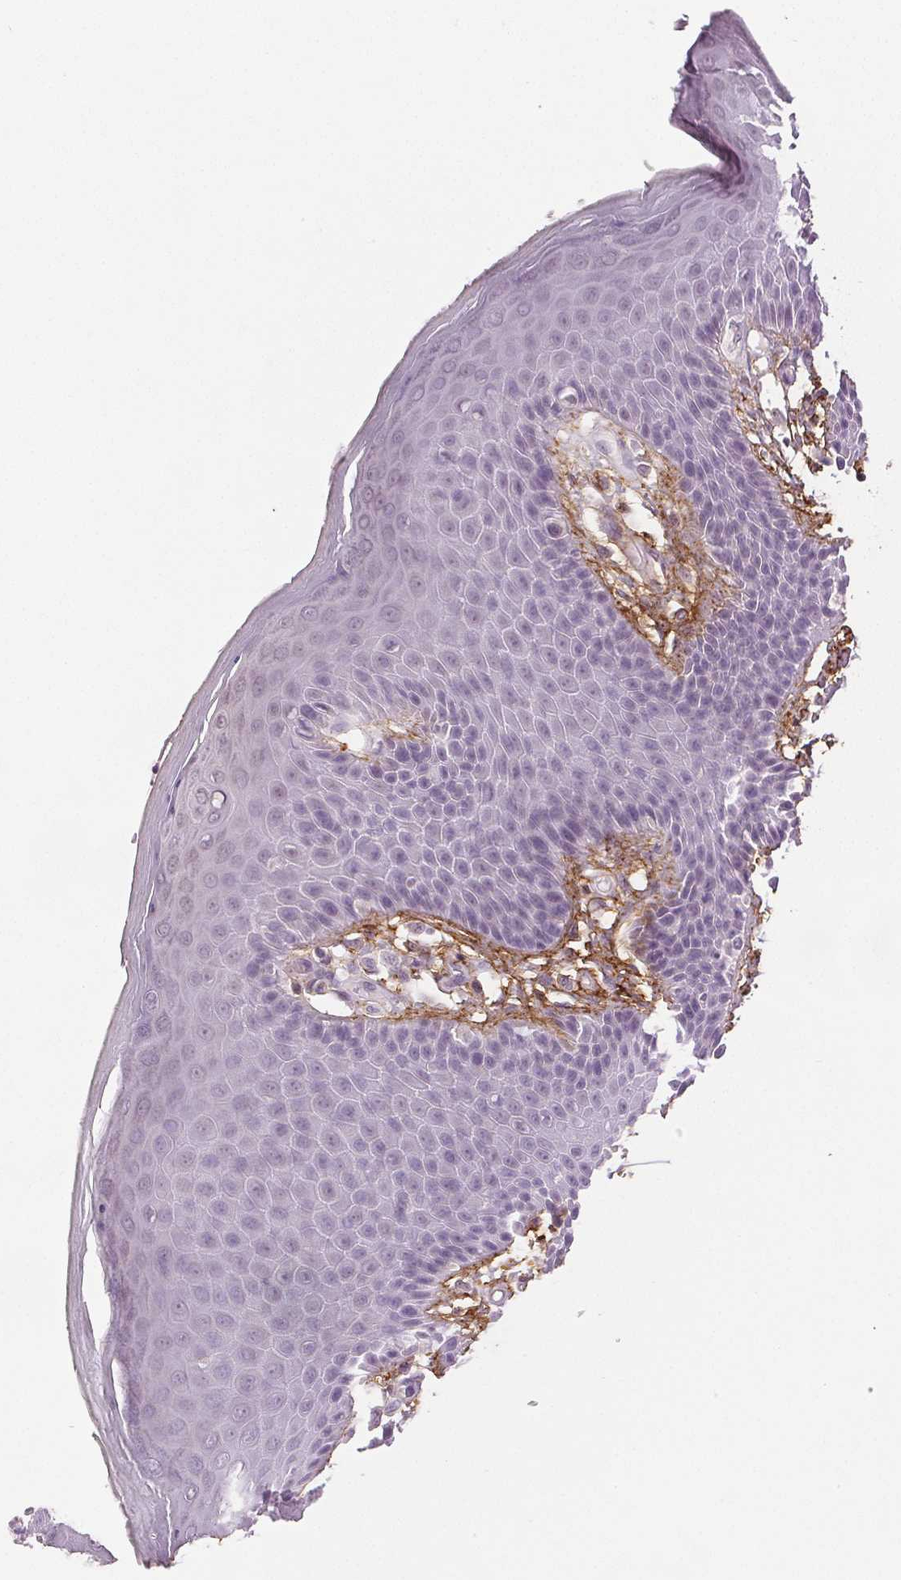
{"staining": {"intensity": "negative", "quantity": "none", "location": "none"}, "tissue": "skin", "cell_type": "Epidermal cells", "image_type": "normal", "snomed": [{"axis": "morphology", "description": "Normal tissue, NOS"}, {"axis": "topography", "description": "Anal"}, {"axis": "topography", "description": "Peripheral nerve tissue"}], "caption": "DAB (3,3'-diaminobenzidine) immunohistochemical staining of normal human skin demonstrates no significant staining in epidermal cells.", "gene": "FBN1", "patient": {"sex": "male", "age": 51}}